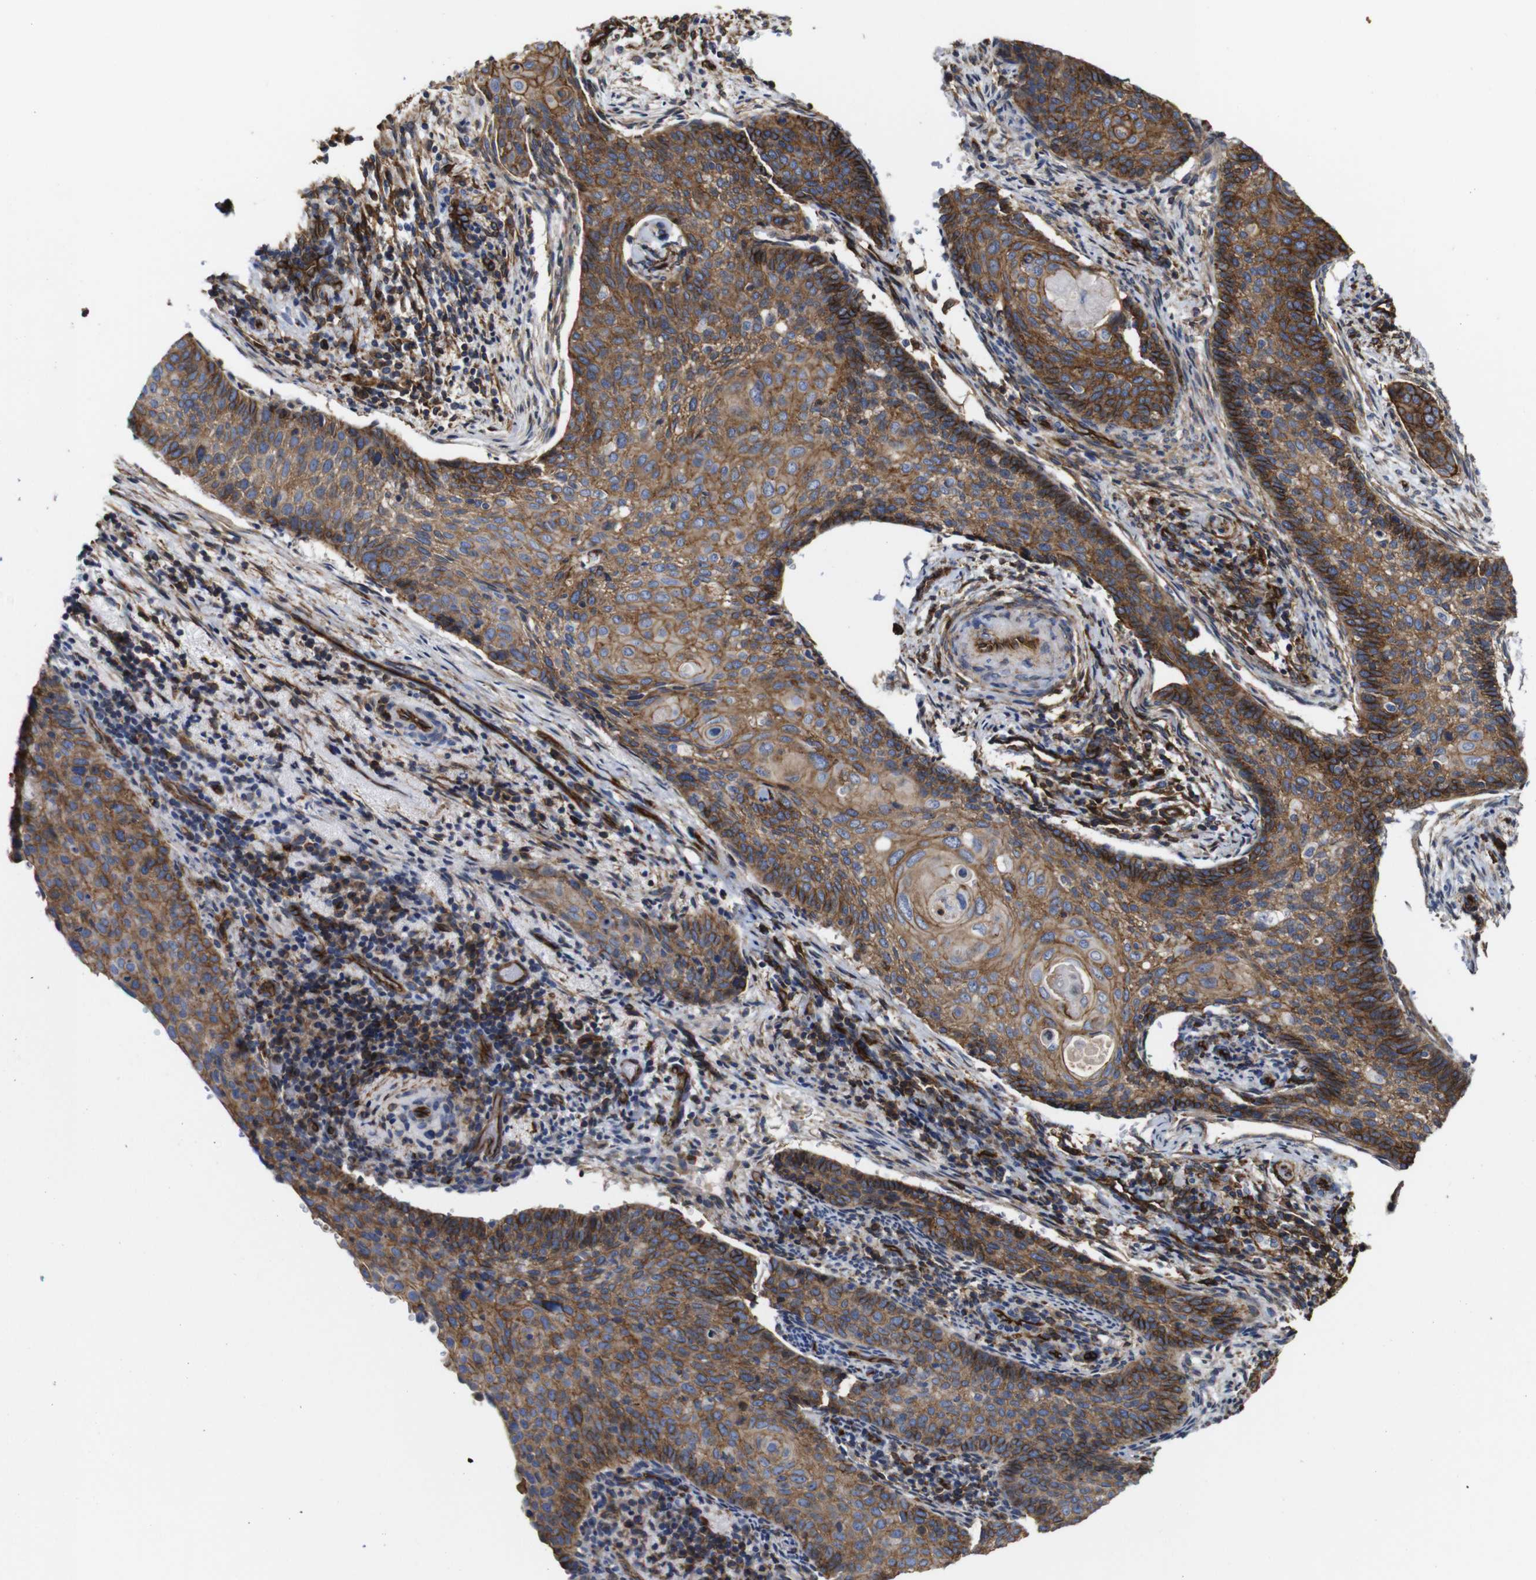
{"staining": {"intensity": "moderate", "quantity": ">75%", "location": "cytoplasmic/membranous"}, "tissue": "cervical cancer", "cell_type": "Tumor cells", "image_type": "cancer", "snomed": [{"axis": "morphology", "description": "Squamous cell carcinoma, NOS"}, {"axis": "topography", "description": "Cervix"}], "caption": "This is a photomicrograph of immunohistochemistry (IHC) staining of cervical cancer, which shows moderate positivity in the cytoplasmic/membranous of tumor cells.", "gene": "SPTBN1", "patient": {"sex": "female", "age": 33}}